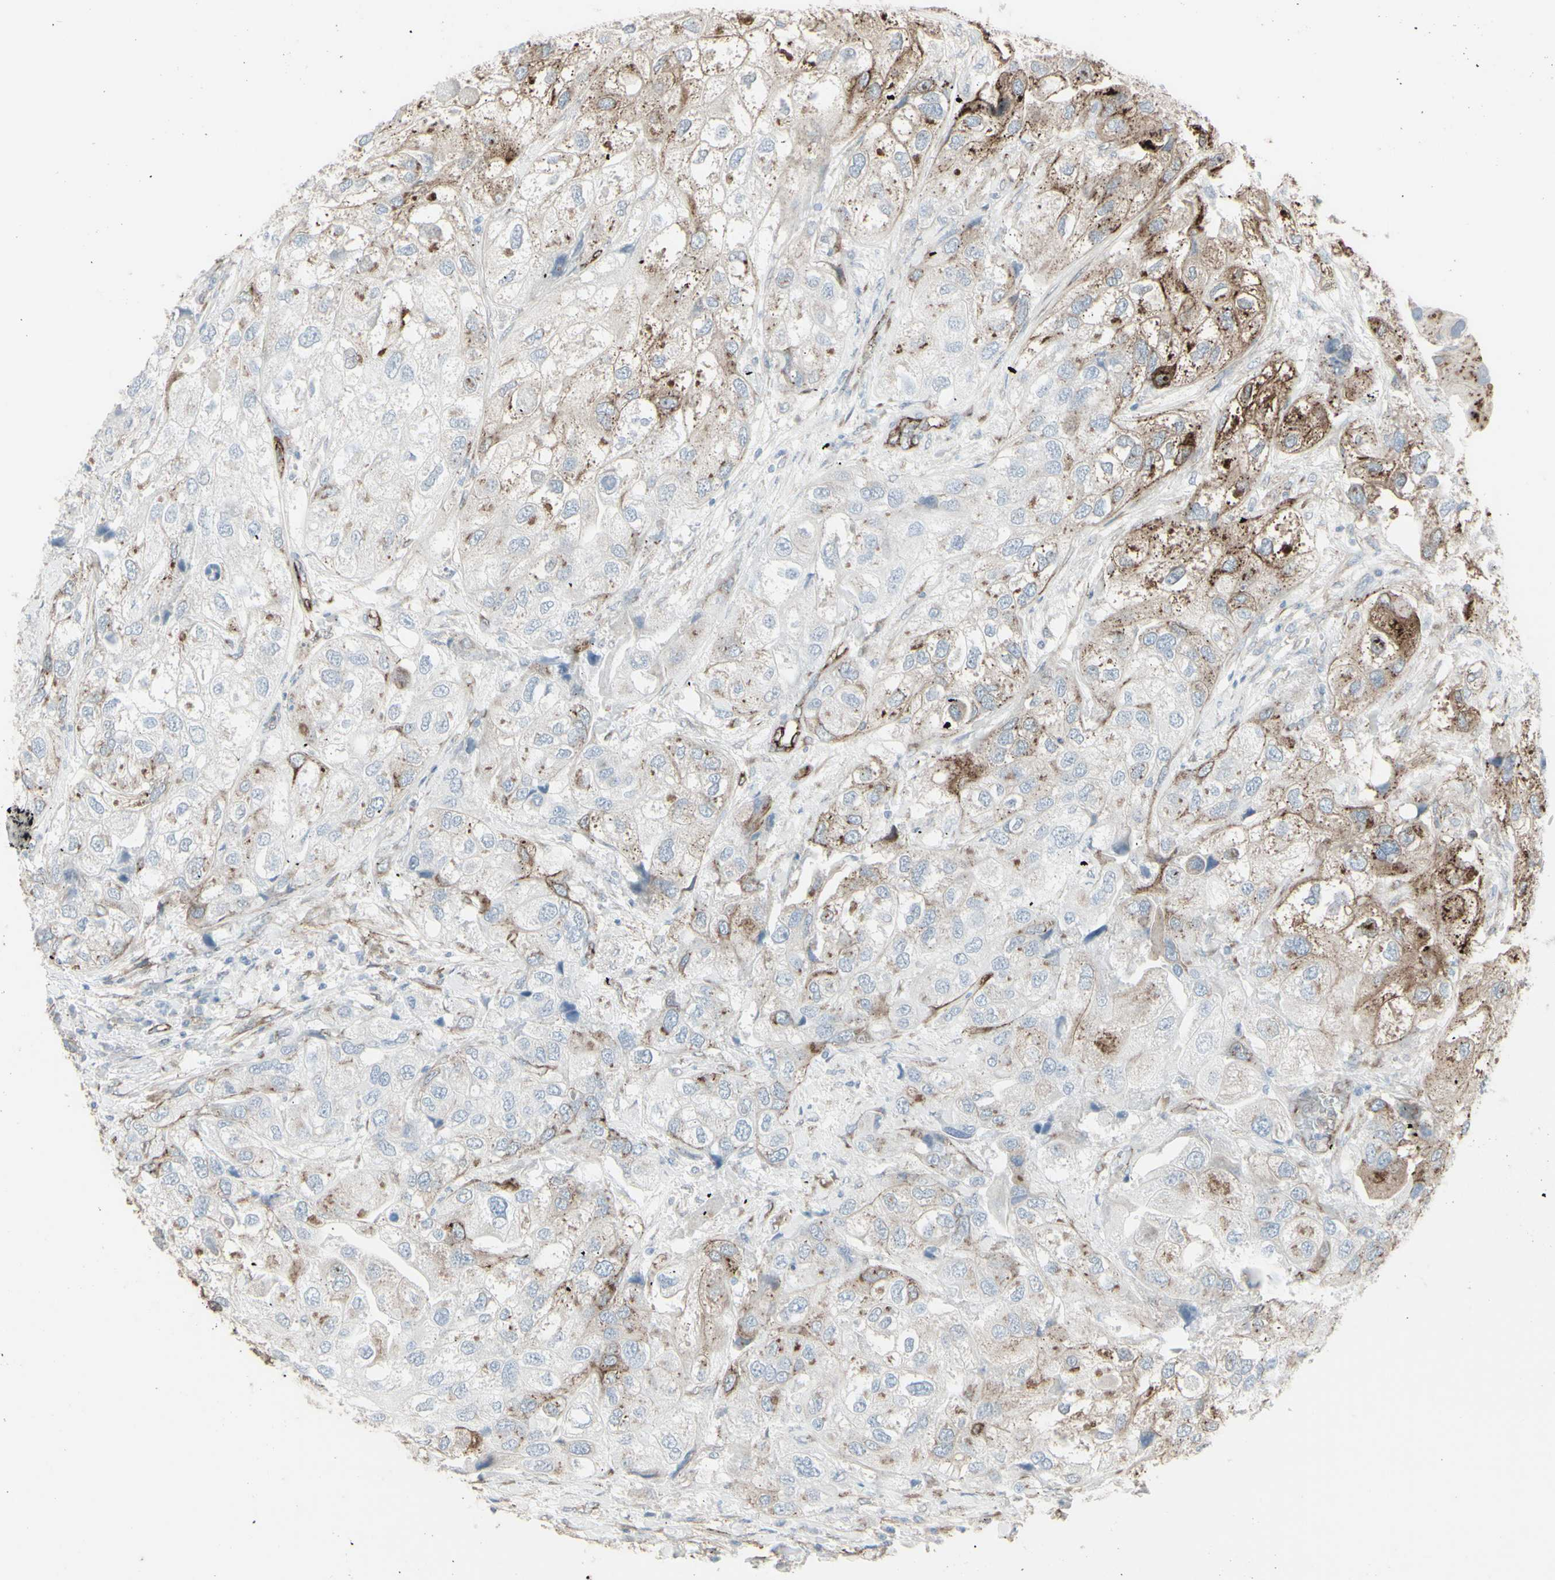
{"staining": {"intensity": "moderate", "quantity": "<25%", "location": "cytoplasmic/membranous"}, "tissue": "urothelial cancer", "cell_type": "Tumor cells", "image_type": "cancer", "snomed": [{"axis": "morphology", "description": "Urothelial carcinoma, High grade"}, {"axis": "topography", "description": "Urinary bladder"}], "caption": "This is an image of immunohistochemistry staining of urothelial cancer, which shows moderate staining in the cytoplasmic/membranous of tumor cells.", "gene": "GJA1", "patient": {"sex": "female", "age": 64}}